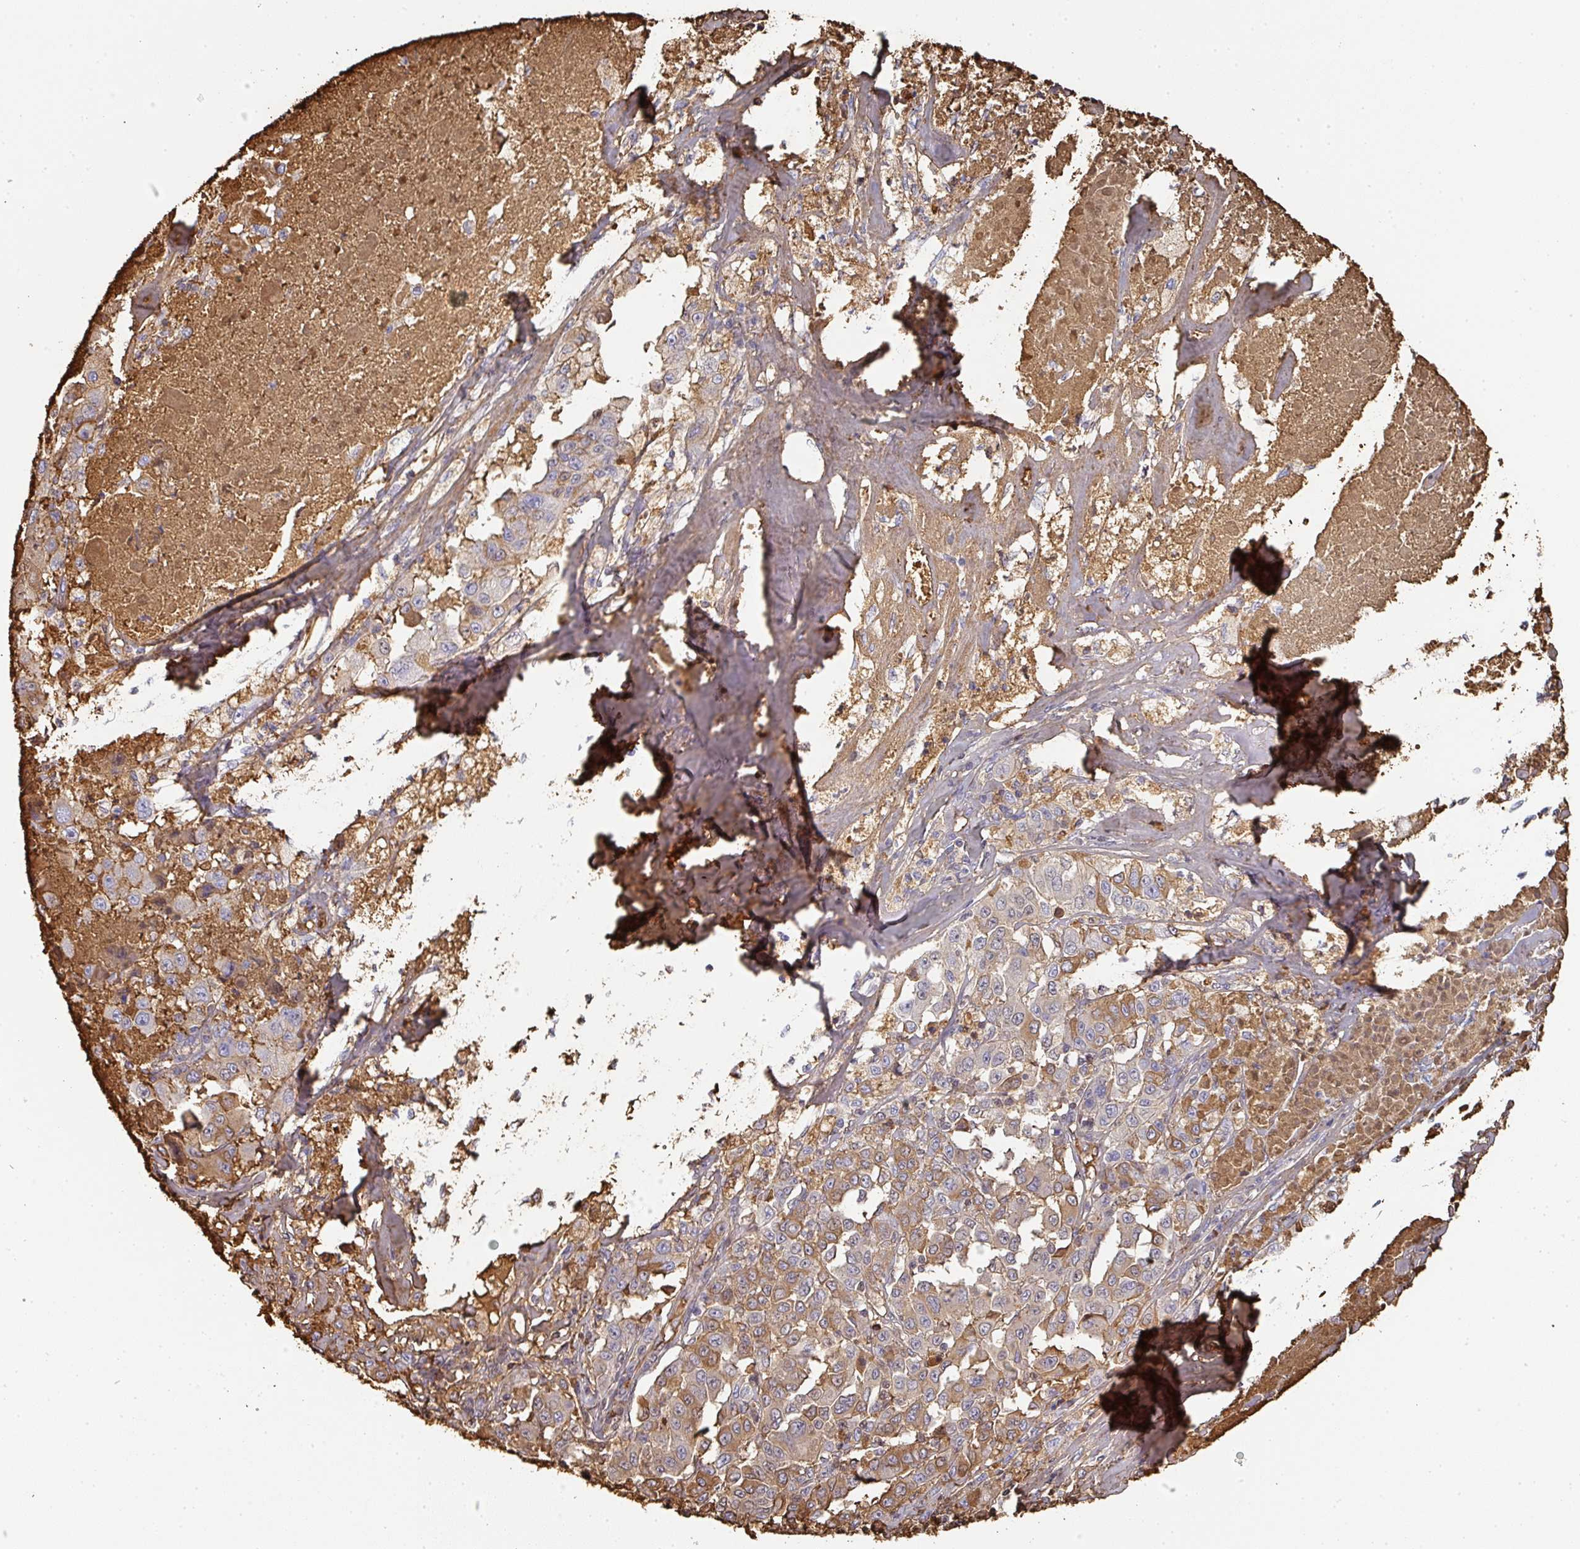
{"staining": {"intensity": "moderate", "quantity": "<25%", "location": "cytoplasmic/membranous"}, "tissue": "melanoma", "cell_type": "Tumor cells", "image_type": "cancer", "snomed": [{"axis": "morphology", "description": "Malignant melanoma, Metastatic site"}, {"axis": "topography", "description": "Lymph node"}], "caption": "Melanoma was stained to show a protein in brown. There is low levels of moderate cytoplasmic/membranous staining in approximately <25% of tumor cells. The staining was performed using DAB, with brown indicating positive protein expression. Nuclei are stained blue with hematoxylin.", "gene": "ALB", "patient": {"sex": "male", "age": 62}}